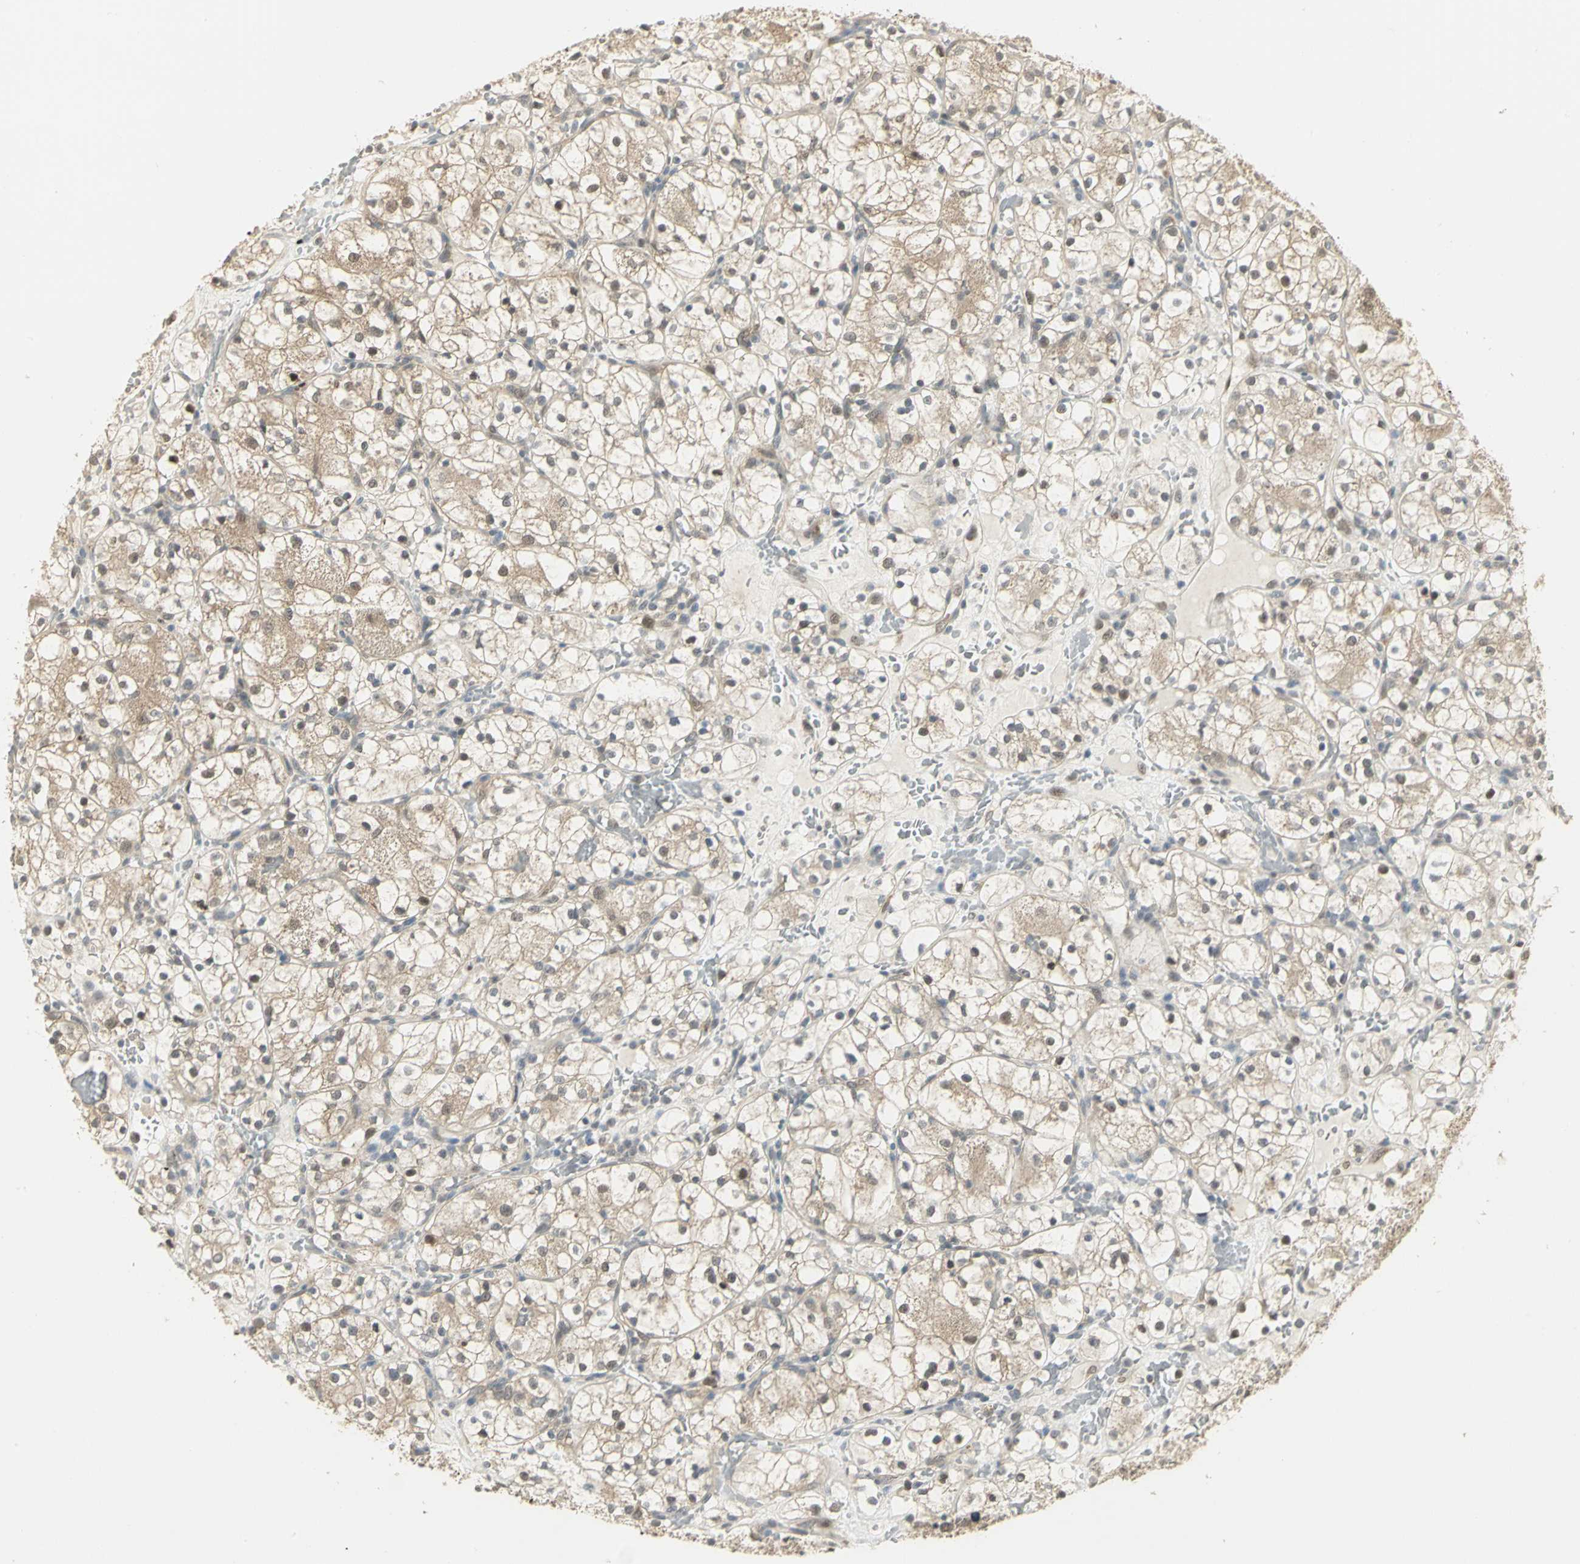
{"staining": {"intensity": "moderate", "quantity": ">75%", "location": "cytoplasmic/membranous,nuclear"}, "tissue": "renal cancer", "cell_type": "Tumor cells", "image_type": "cancer", "snomed": [{"axis": "morphology", "description": "Adenocarcinoma, NOS"}, {"axis": "topography", "description": "Kidney"}], "caption": "Immunohistochemistry photomicrograph of human adenocarcinoma (renal) stained for a protein (brown), which shows medium levels of moderate cytoplasmic/membranous and nuclear expression in about >75% of tumor cells.", "gene": "PSMC4", "patient": {"sex": "female", "age": 60}}